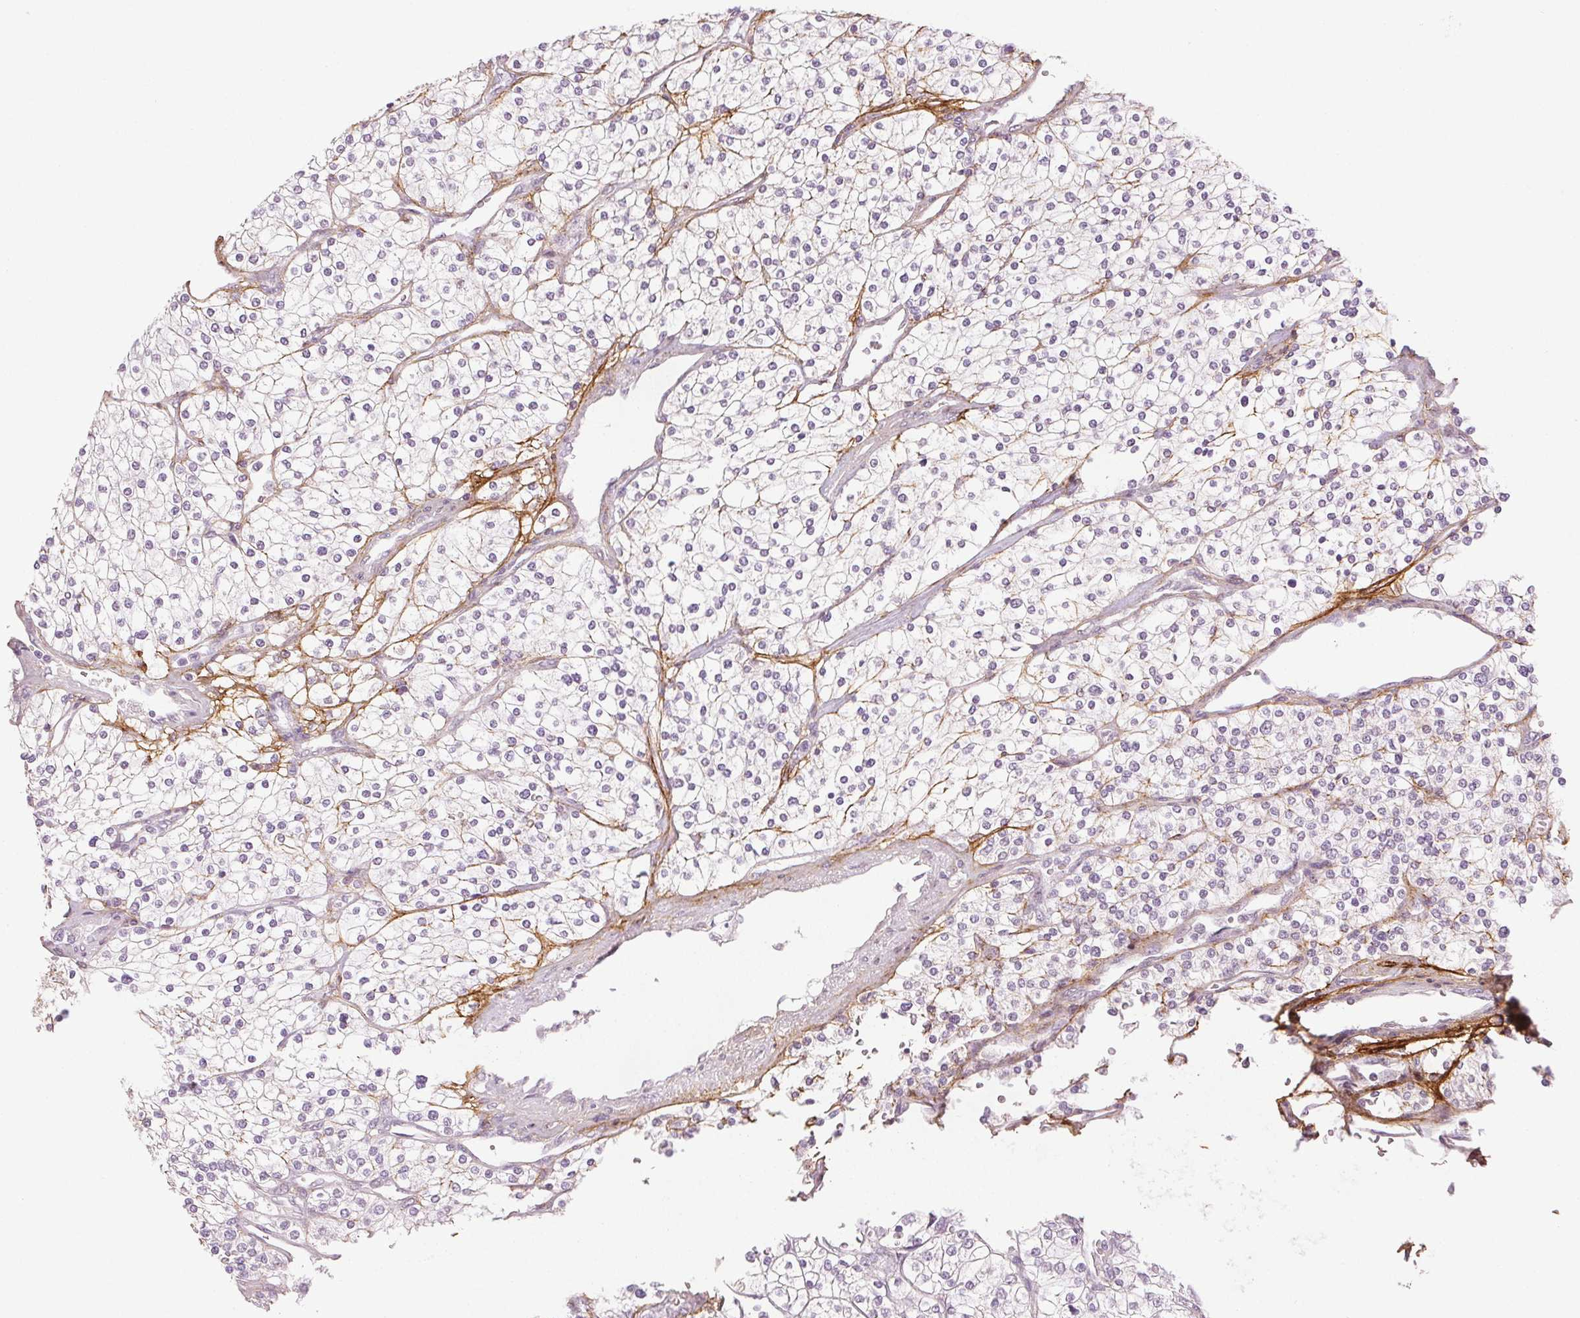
{"staining": {"intensity": "negative", "quantity": "none", "location": "none"}, "tissue": "renal cancer", "cell_type": "Tumor cells", "image_type": "cancer", "snomed": [{"axis": "morphology", "description": "Adenocarcinoma, NOS"}, {"axis": "topography", "description": "Kidney"}], "caption": "The image displays no significant expression in tumor cells of adenocarcinoma (renal).", "gene": "FBN1", "patient": {"sex": "male", "age": 80}}